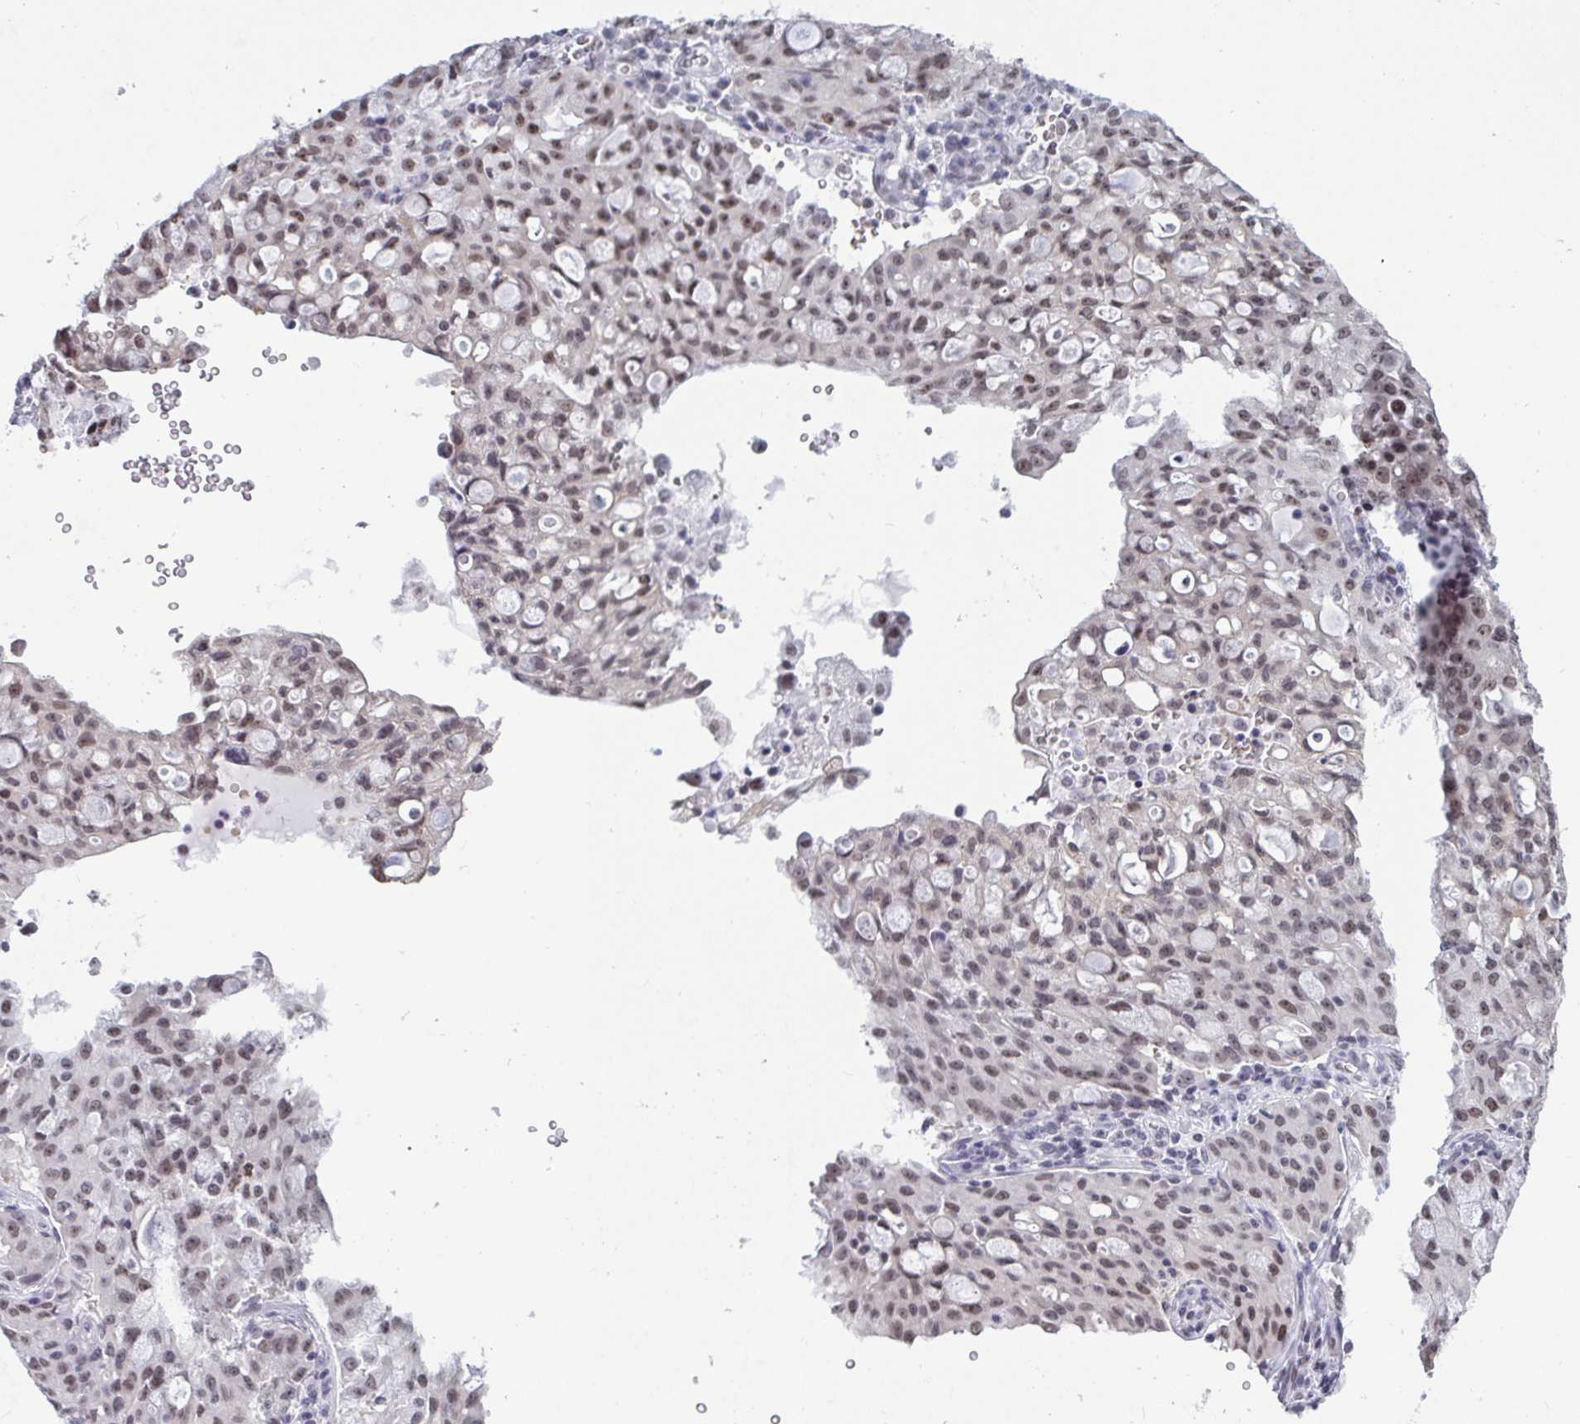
{"staining": {"intensity": "weak", "quantity": ">75%", "location": "nuclear"}, "tissue": "lung cancer", "cell_type": "Tumor cells", "image_type": "cancer", "snomed": [{"axis": "morphology", "description": "Adenocarcinoma, NOS"}, {"axis": "topography", "description": "Lung"}], "caption": "The immunohistochemical stain highlights weak nuclear positivity in tumor cells of adenocarcinoma (lung) tissue.", "gene": "SUPT16H", "patient": {"sex": "female", "age": 44}}